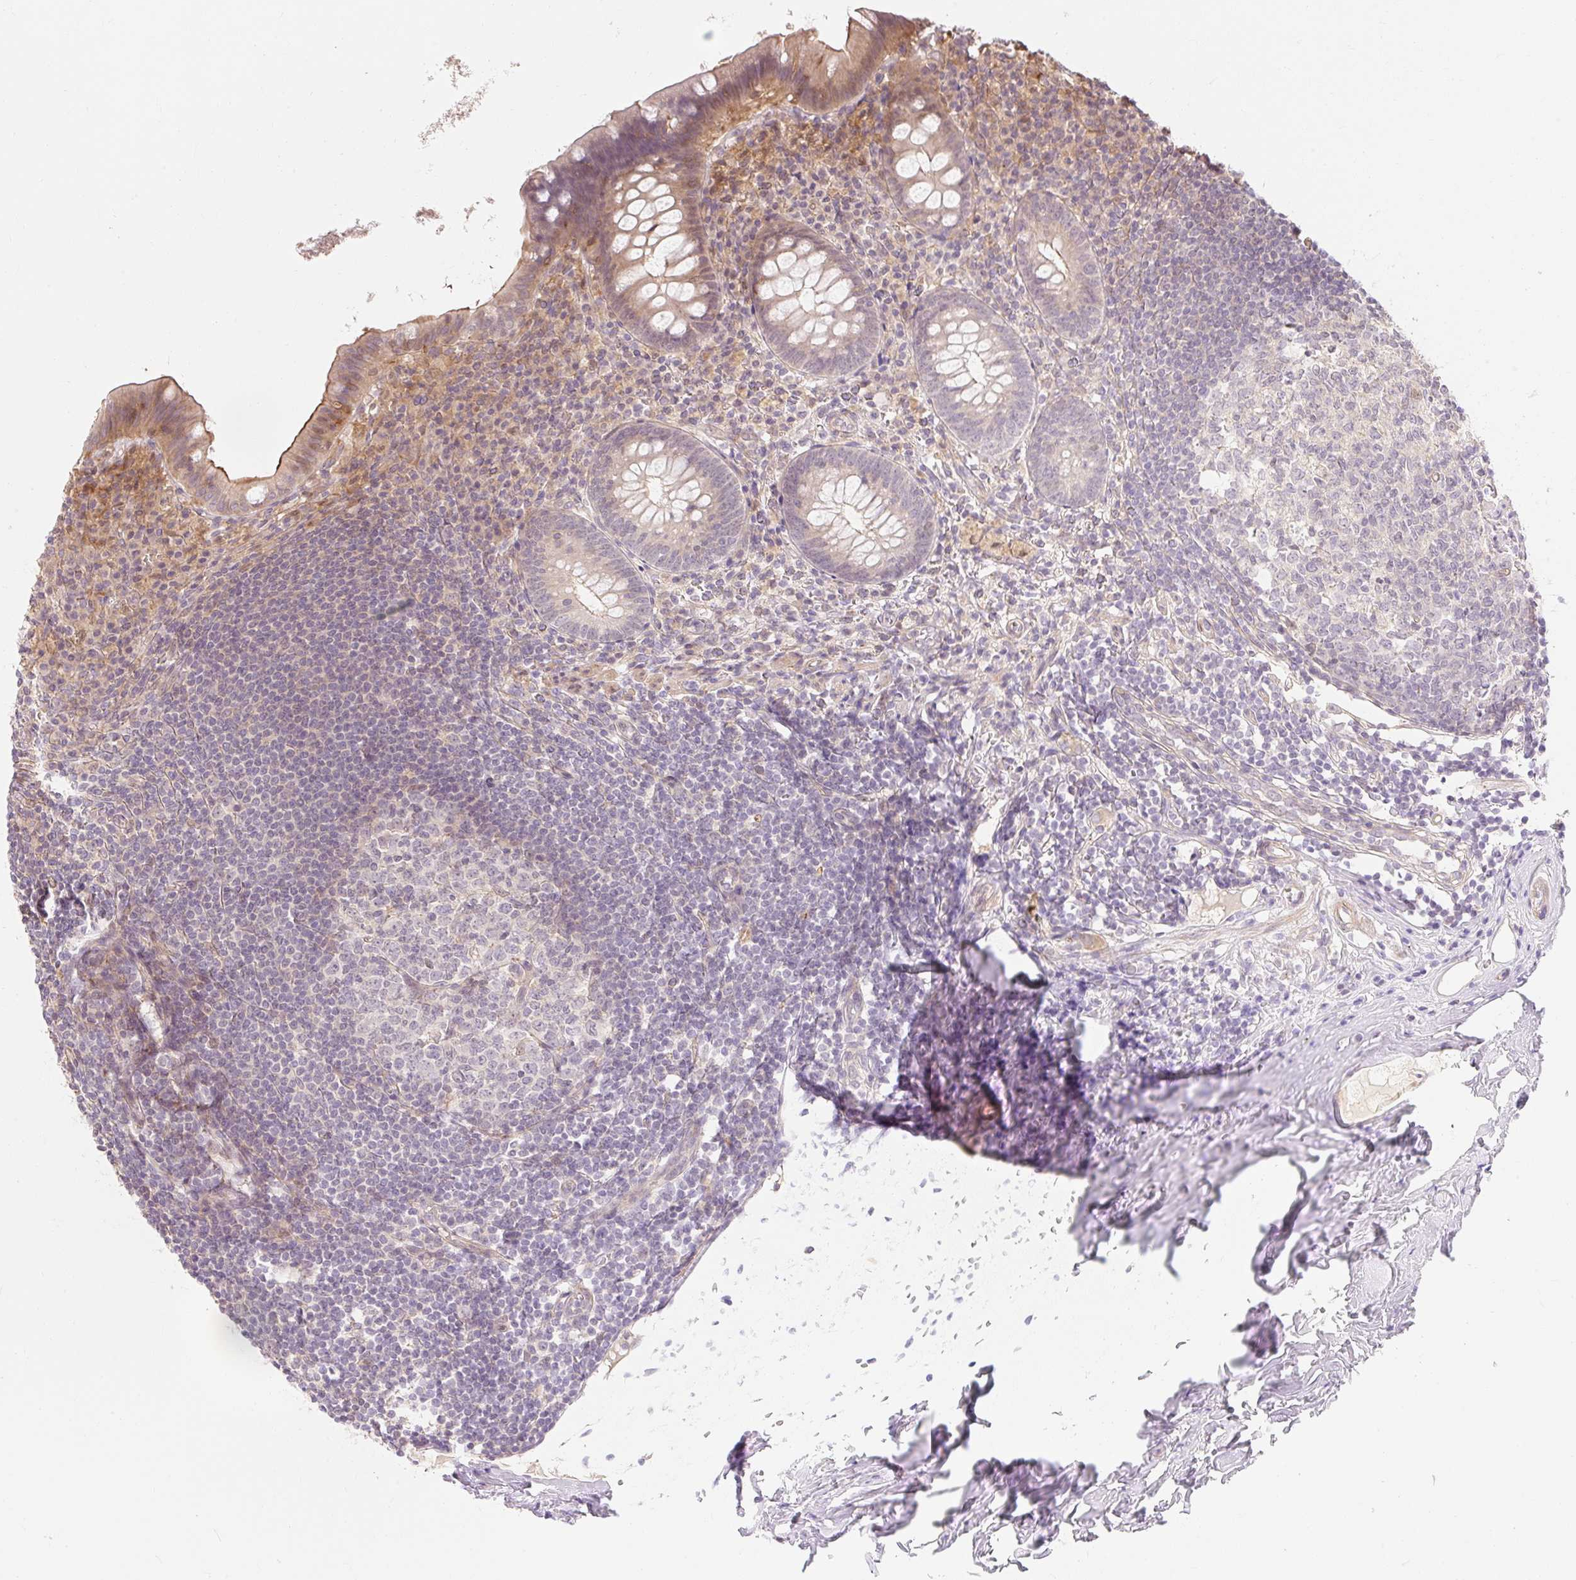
{"staining": {"intensity": "weak", "quantity": "25%-75%", "location": "cytoplasmic/membranous,nuclear"}, "tissue": "appendix", "cell_type": "Glandular cells", "image_type": "normal", "snomed": [{"axis": "morphology", "description": "Normal tissue, NOS"}, {"axis": "topography", "description": "Appendix"}], "caption": "DAB immunohistochemical staining of benign human appendix exhibits weak cytoplasmic/membranous,nuclear protein positivity in approximately 25%-75% of glandular cells. (DAB IHC with brightfield microscopy, high magnification).", "gene": "EMC10", "patient": {"sex": "female", "age": 51}}